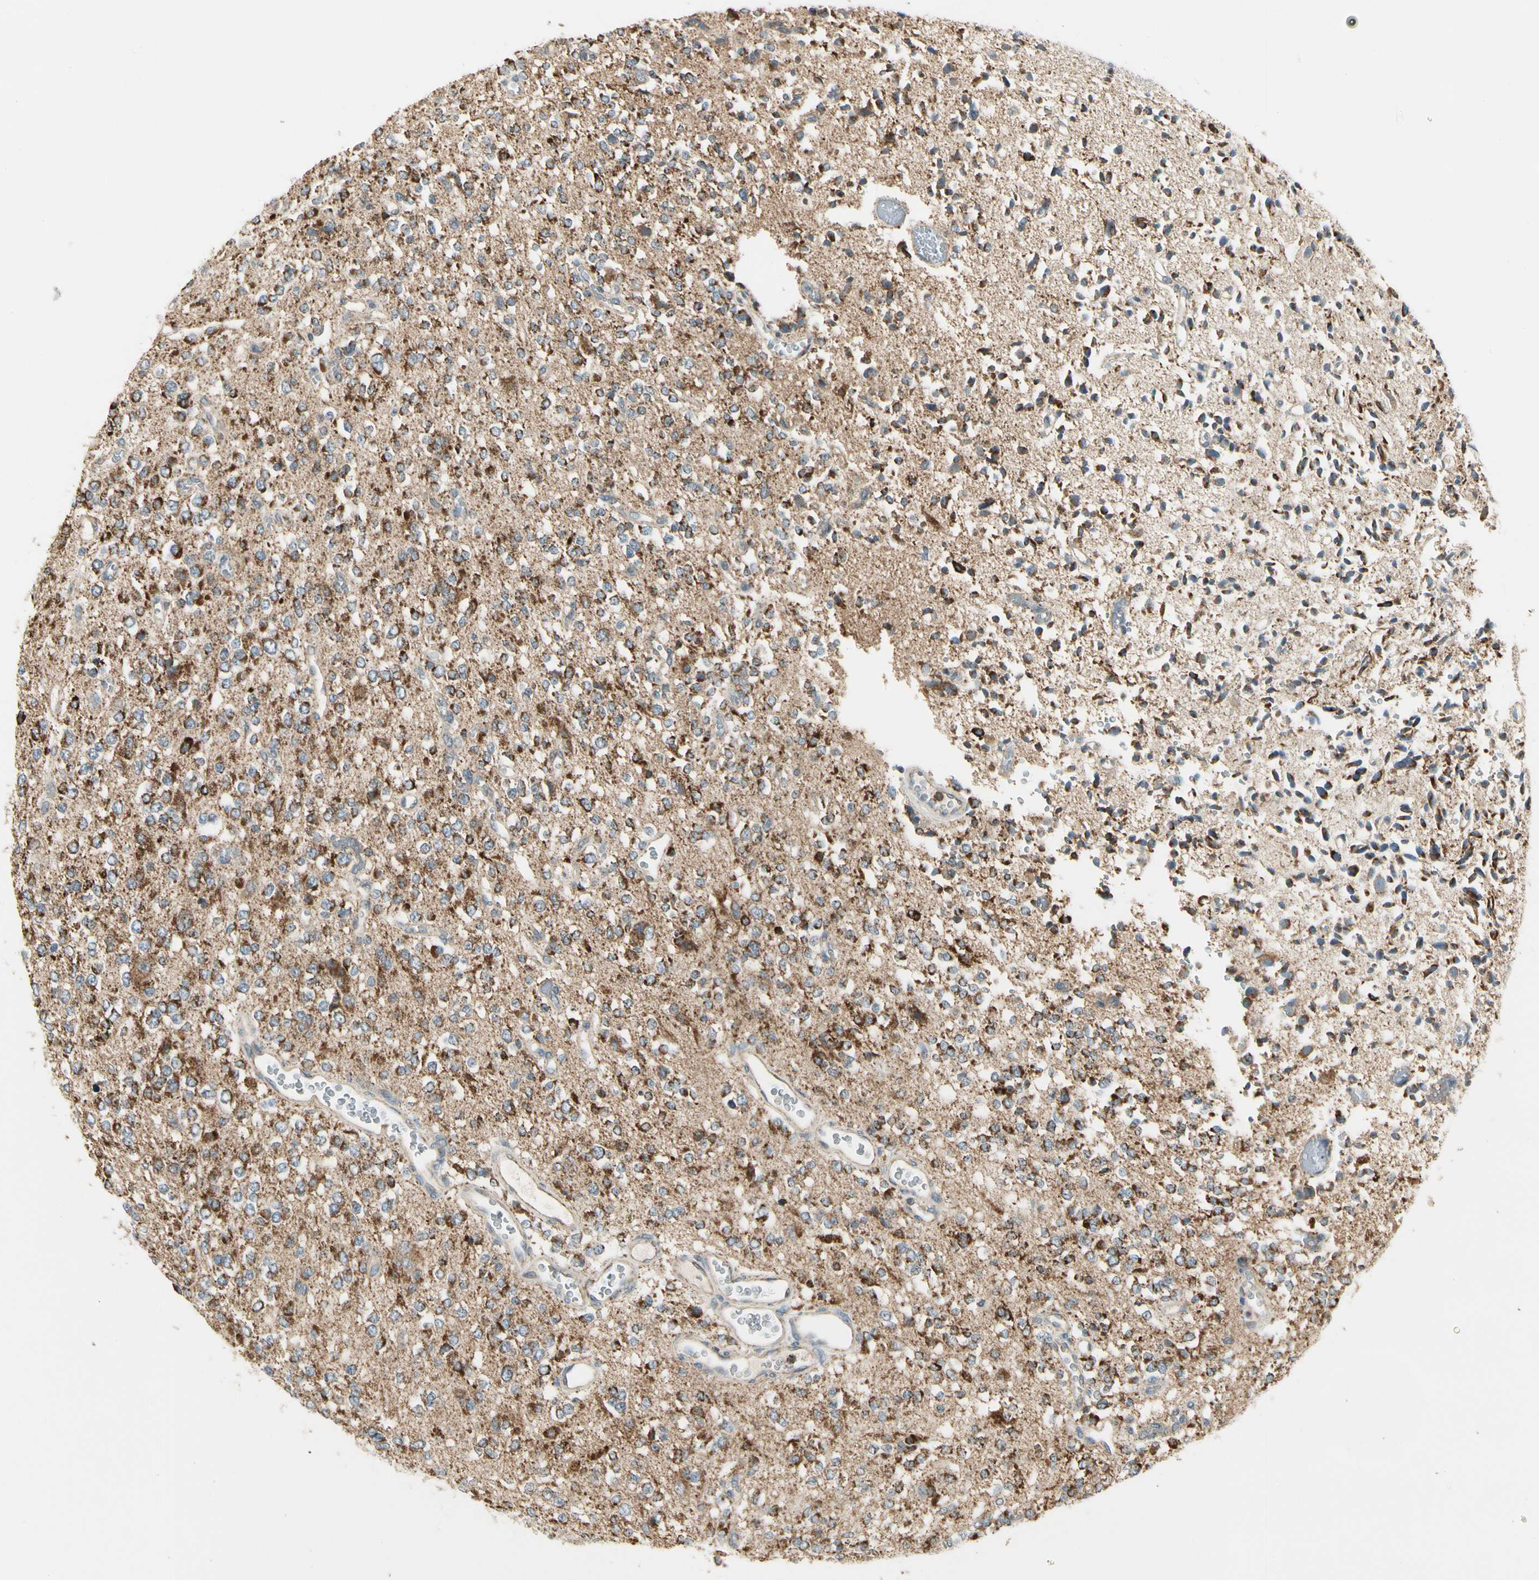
{"staining": {"intensity": "strong", "quantity": ">75%", "location": "cytoplasmic/membranous"}, "tissue": "glioma", "cell_type": "Tumor cells", "image_type": "cancer", "snomed": [{"axis": "morphology", "description": "Glioma, malignant, Low grade"}, {"axis": "topography", "description": "Brain"}], "caption": "Immunohistochemistry (IHC) staining of malignant glioma (low-grade), which exhibits high levels of strong cytoplasmic/membranous positivity in approximately >75% of tumor cells indicating strong cytoplasmic/membranous protein positivity. The staining was performed using DAB (brown) for protein detection and nuclei were counterstained in hematoxylin (blue).", "gene": "EPHB3", "patient": {"sex": "male", "age": 38}}